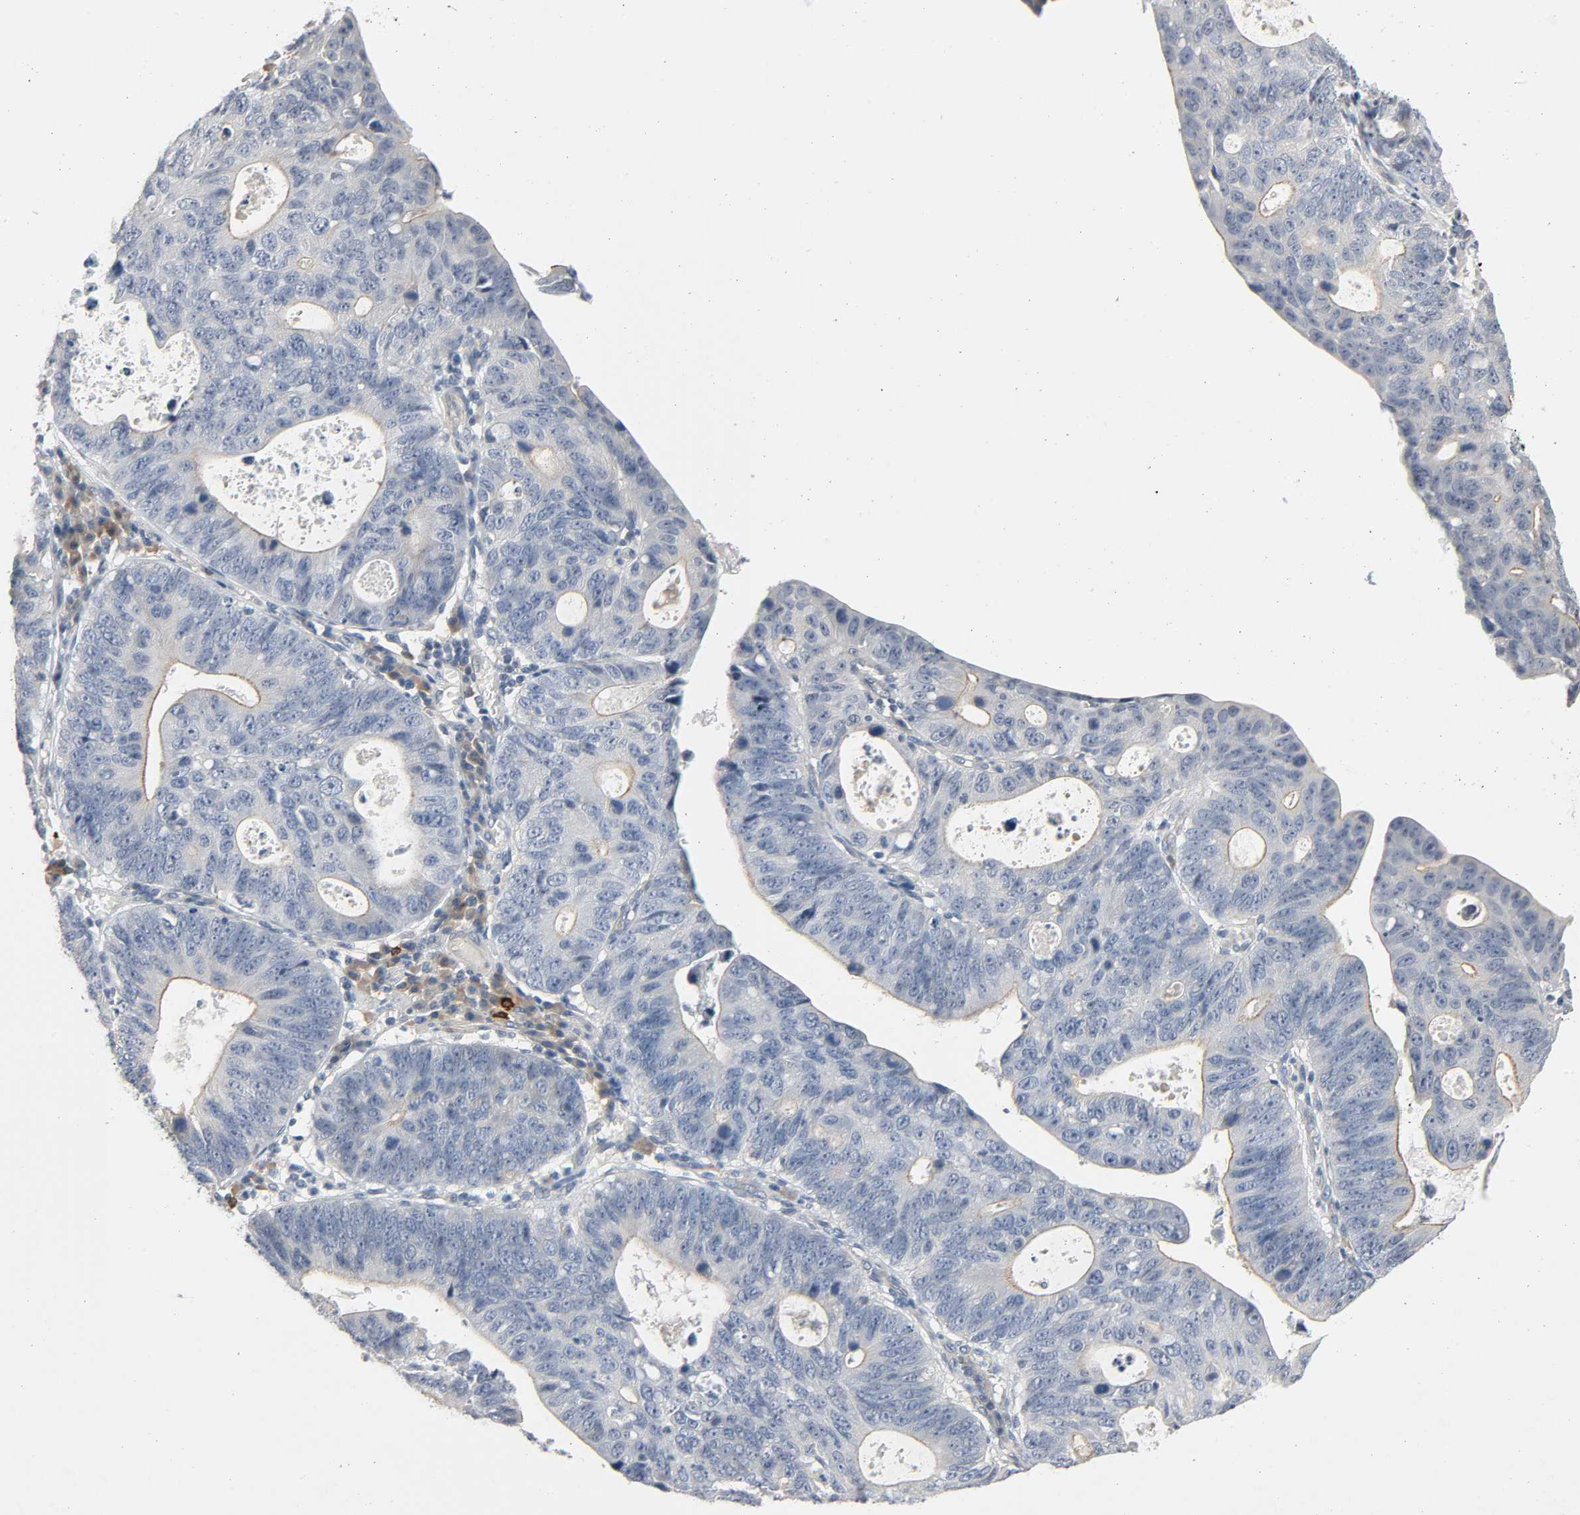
{"staining": {"intensity": "negative", "quantity": "none", "location": "none"}, "tissue": "stomach cancer", "cell_type": "Tumor cells", "image_type": "cancer", "snomed": [{"axis": "morphology", "description": "Adenocarcinoma, NOS"}, {"axis": "topography", "description": "Stomach"}], "caption": "This photomicrograph is of stomach cancer stained with immunohistochemistry (IHC) to label a protein in brown with the nuclei are counter-stained blue. There is no staining in tumor cells.", "gene": "LIMCH1", "patient": {"sex": "male", "age": 59}}